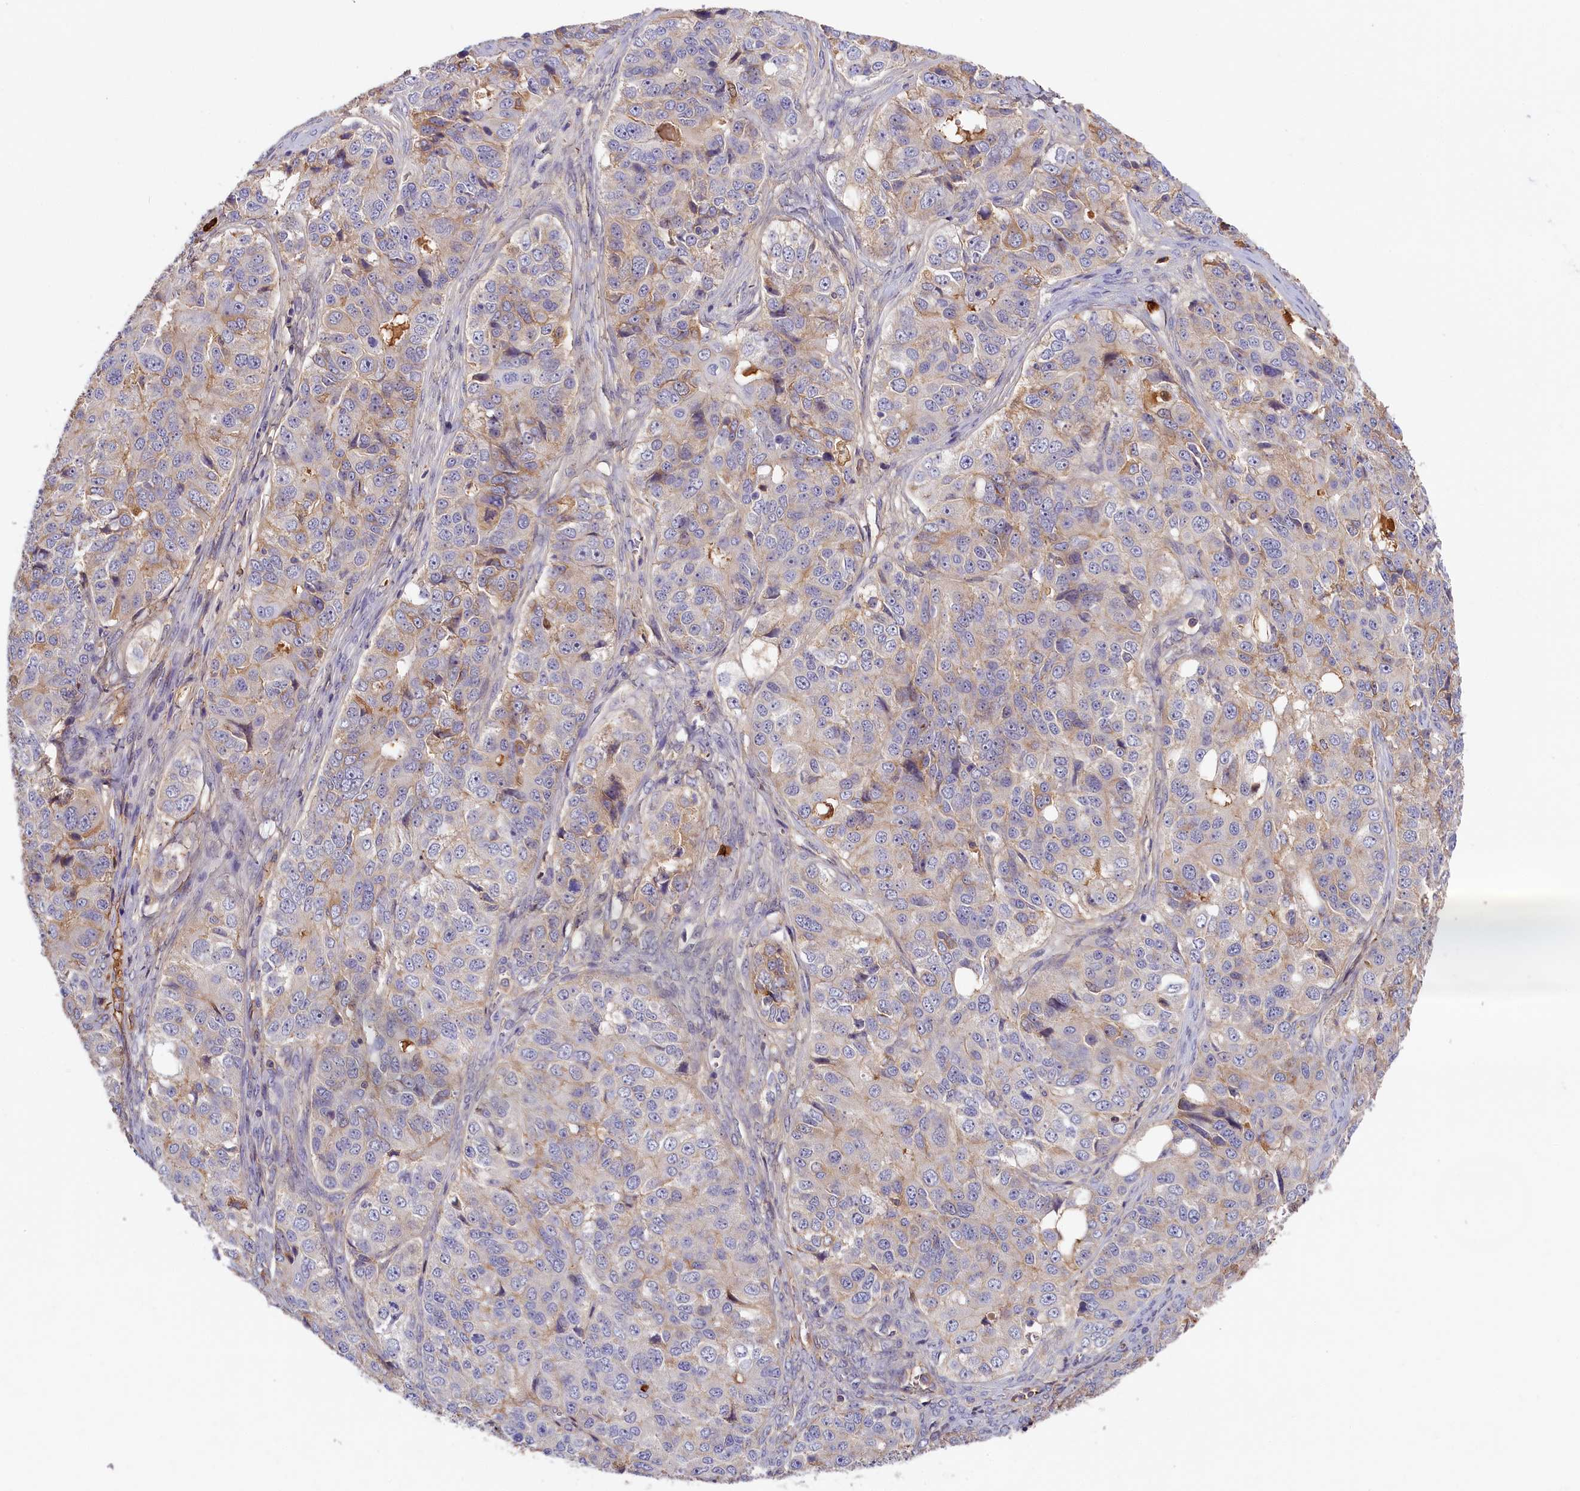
{"staining": {"intensity": "weak", "quantity": "25%-75%", "location": "cytoplasmic/membranous"}, "tissue": "ovarian cancer", "cell_type": "Tumor cells", "image_type": "cancer", "snomed": [{"axis": "morphology", "description": "Carcinoma, endometroid"}, {"axis": "topography", "description": "Ovary"}], "caption": "Brown immunohistochemical staining in ovarian cancer exhibits weak cytoplasmic/membranous expression in about 25%-75% of tumor cells. The staining is performed using DAB brown chromogen to label protein expression. The nuclei are counter-stained blue using hematoxylin.", "gene": "ADGRD1", "patient": {"sex": "female", "age": 51}}